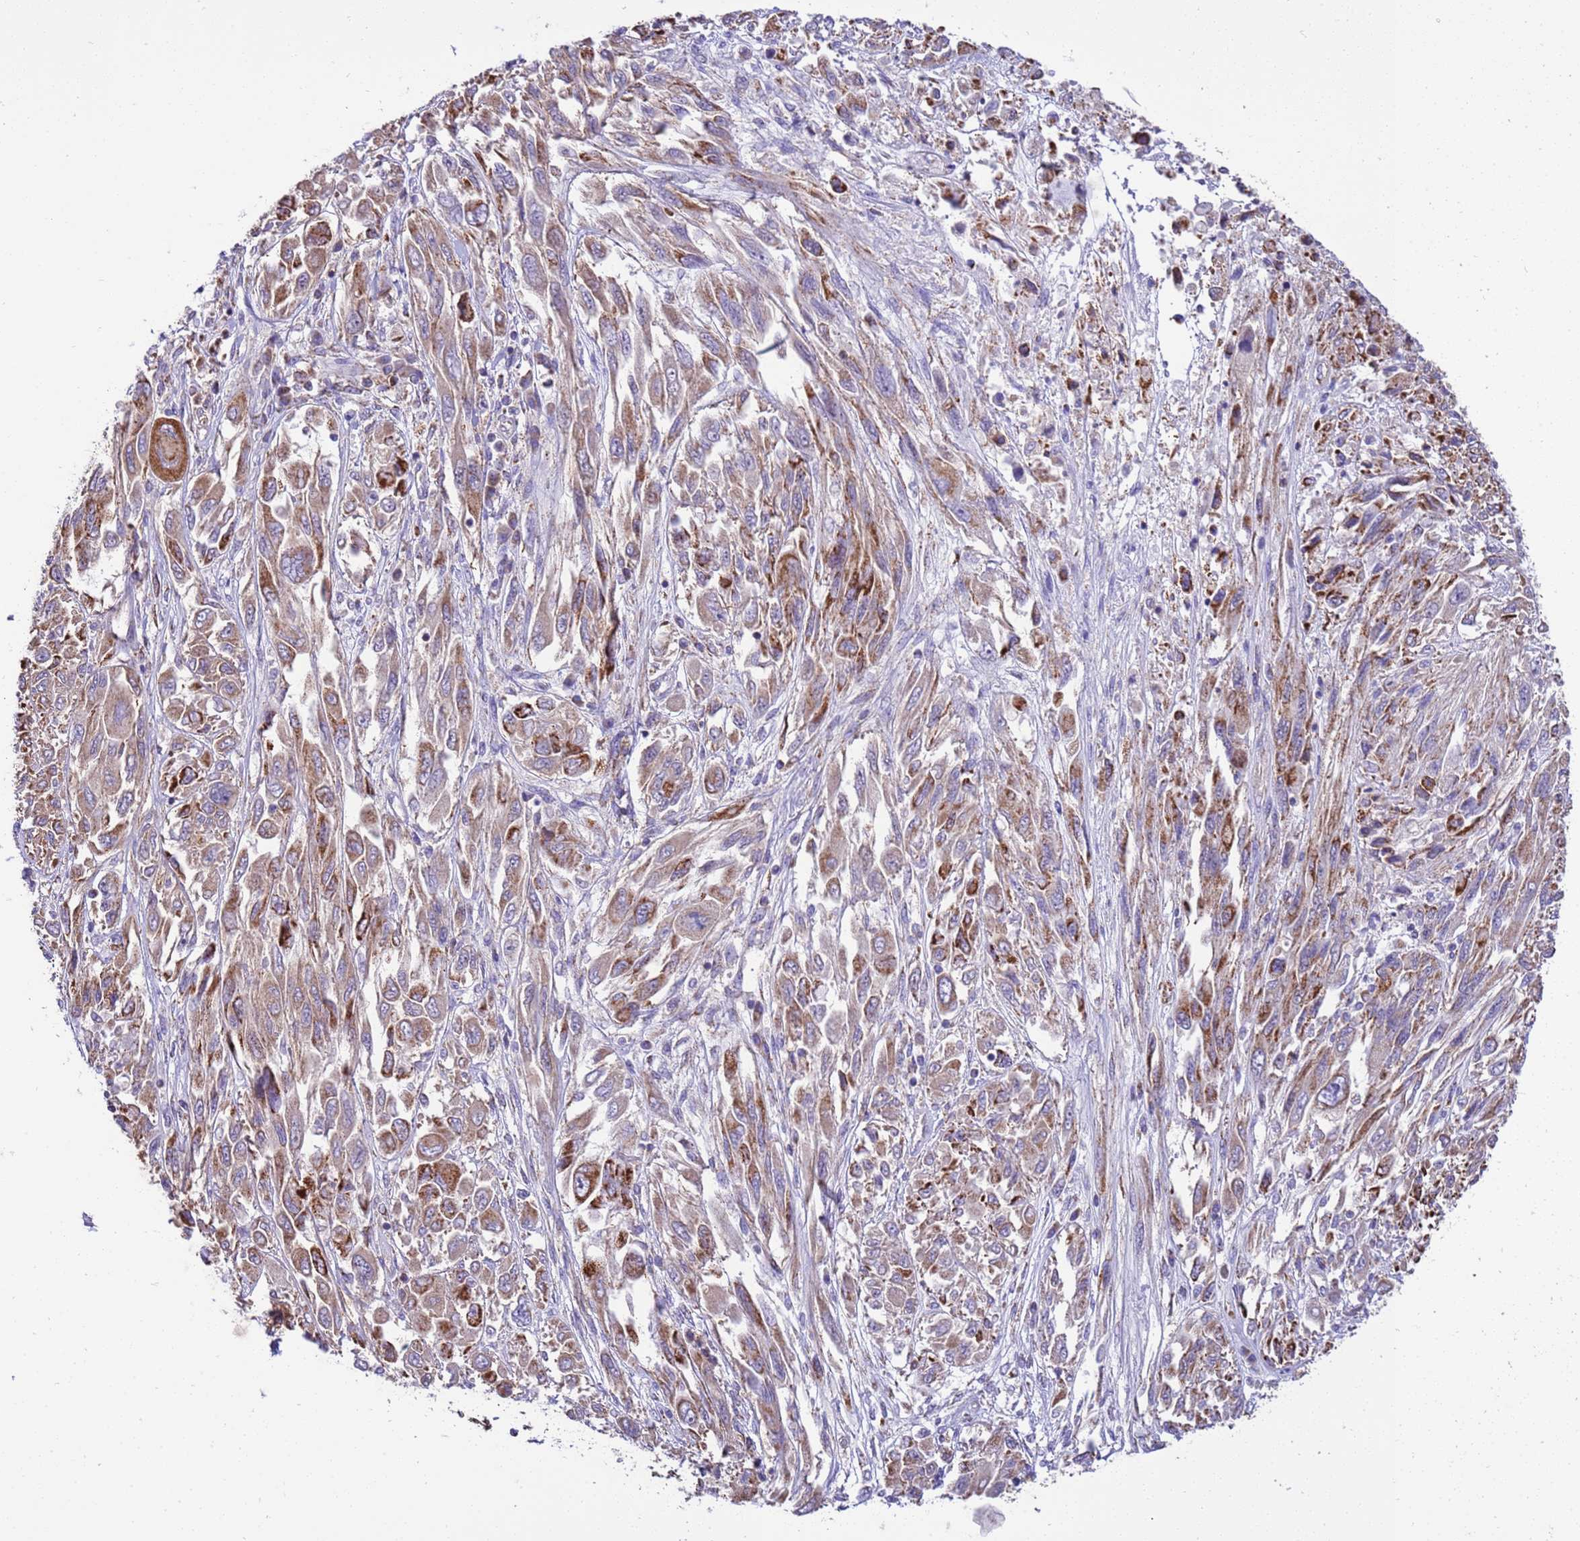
{"staining": {"intensity": "moderate", "quantity": ">75%", "location": "cytoplasmic/membranous"}, "tissue": "melanoma", "cell_type": "Tumor cells", "image_type": "cancer", "snomed": [{"axis": "morphology", "description": "Malignant melanoma, NOS"}, {"axis": "topography", "description": "Skin"}], "caption": "Malignant melanoma tissue shows moderate cytoplasmic/membranous expression in about >75% of tumor cells", "gene": "RNF165", "patient": {"sex": "female", "age": 91}}